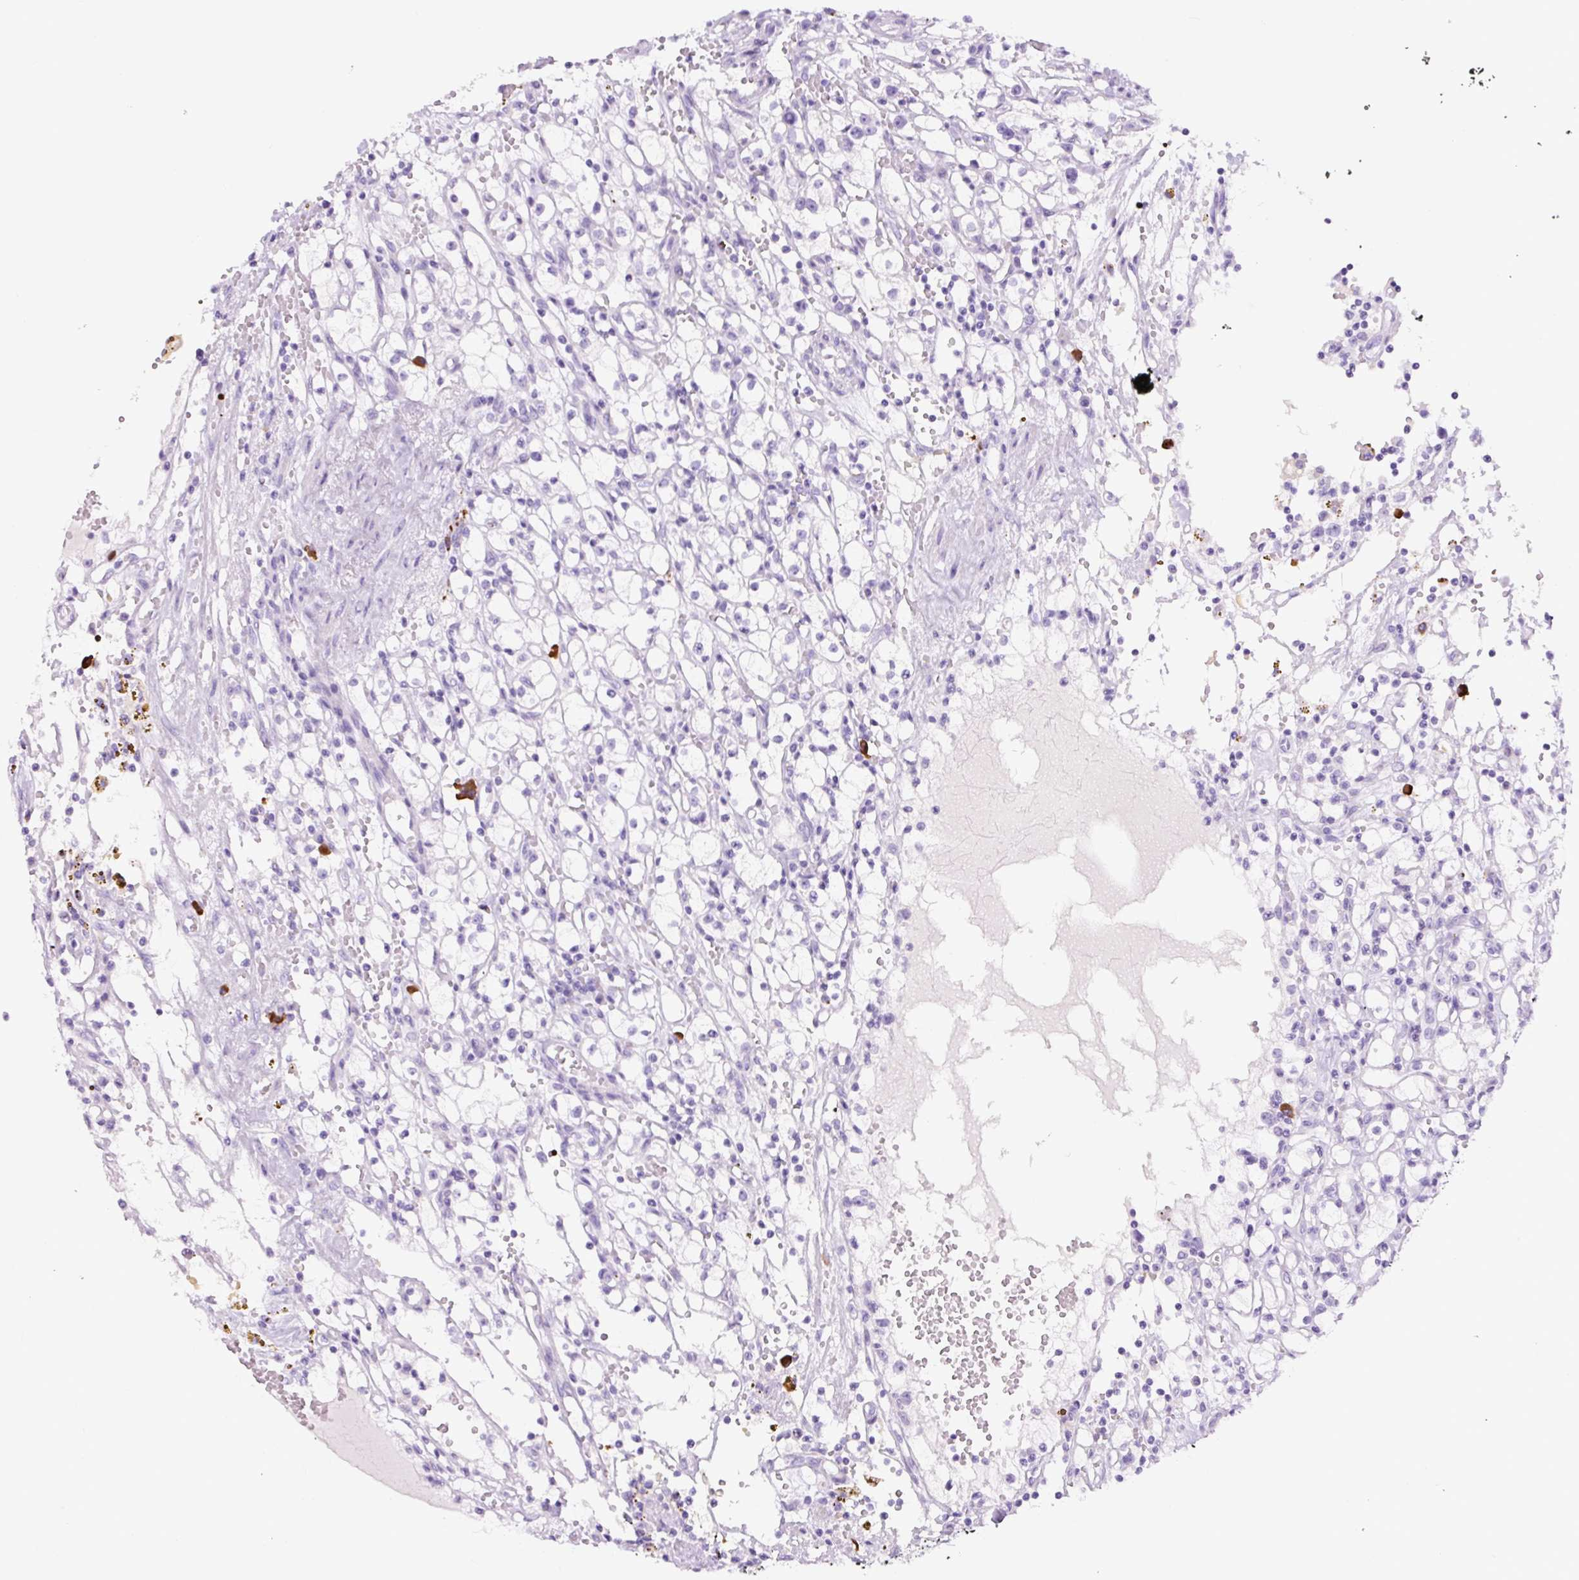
{"staining": {"intensity": "negative", "quantity": "none", "location": "none"}, "tissue": "renal cancer", "cell_type": "Tumor cells", "image_type": "cancer", "snomed": [{"axis": "morphology", "description": "Adenocarcinoma, NOS"}, {"axis": "topography", "description": "Kidney"}], "caption": "DAB immunohistochemical staining of adenocarcinoma (renal) shows no significant positivity in tumor cells.", "gene": "RNF212B", "patient": {"sex": "male", "age": 56}}